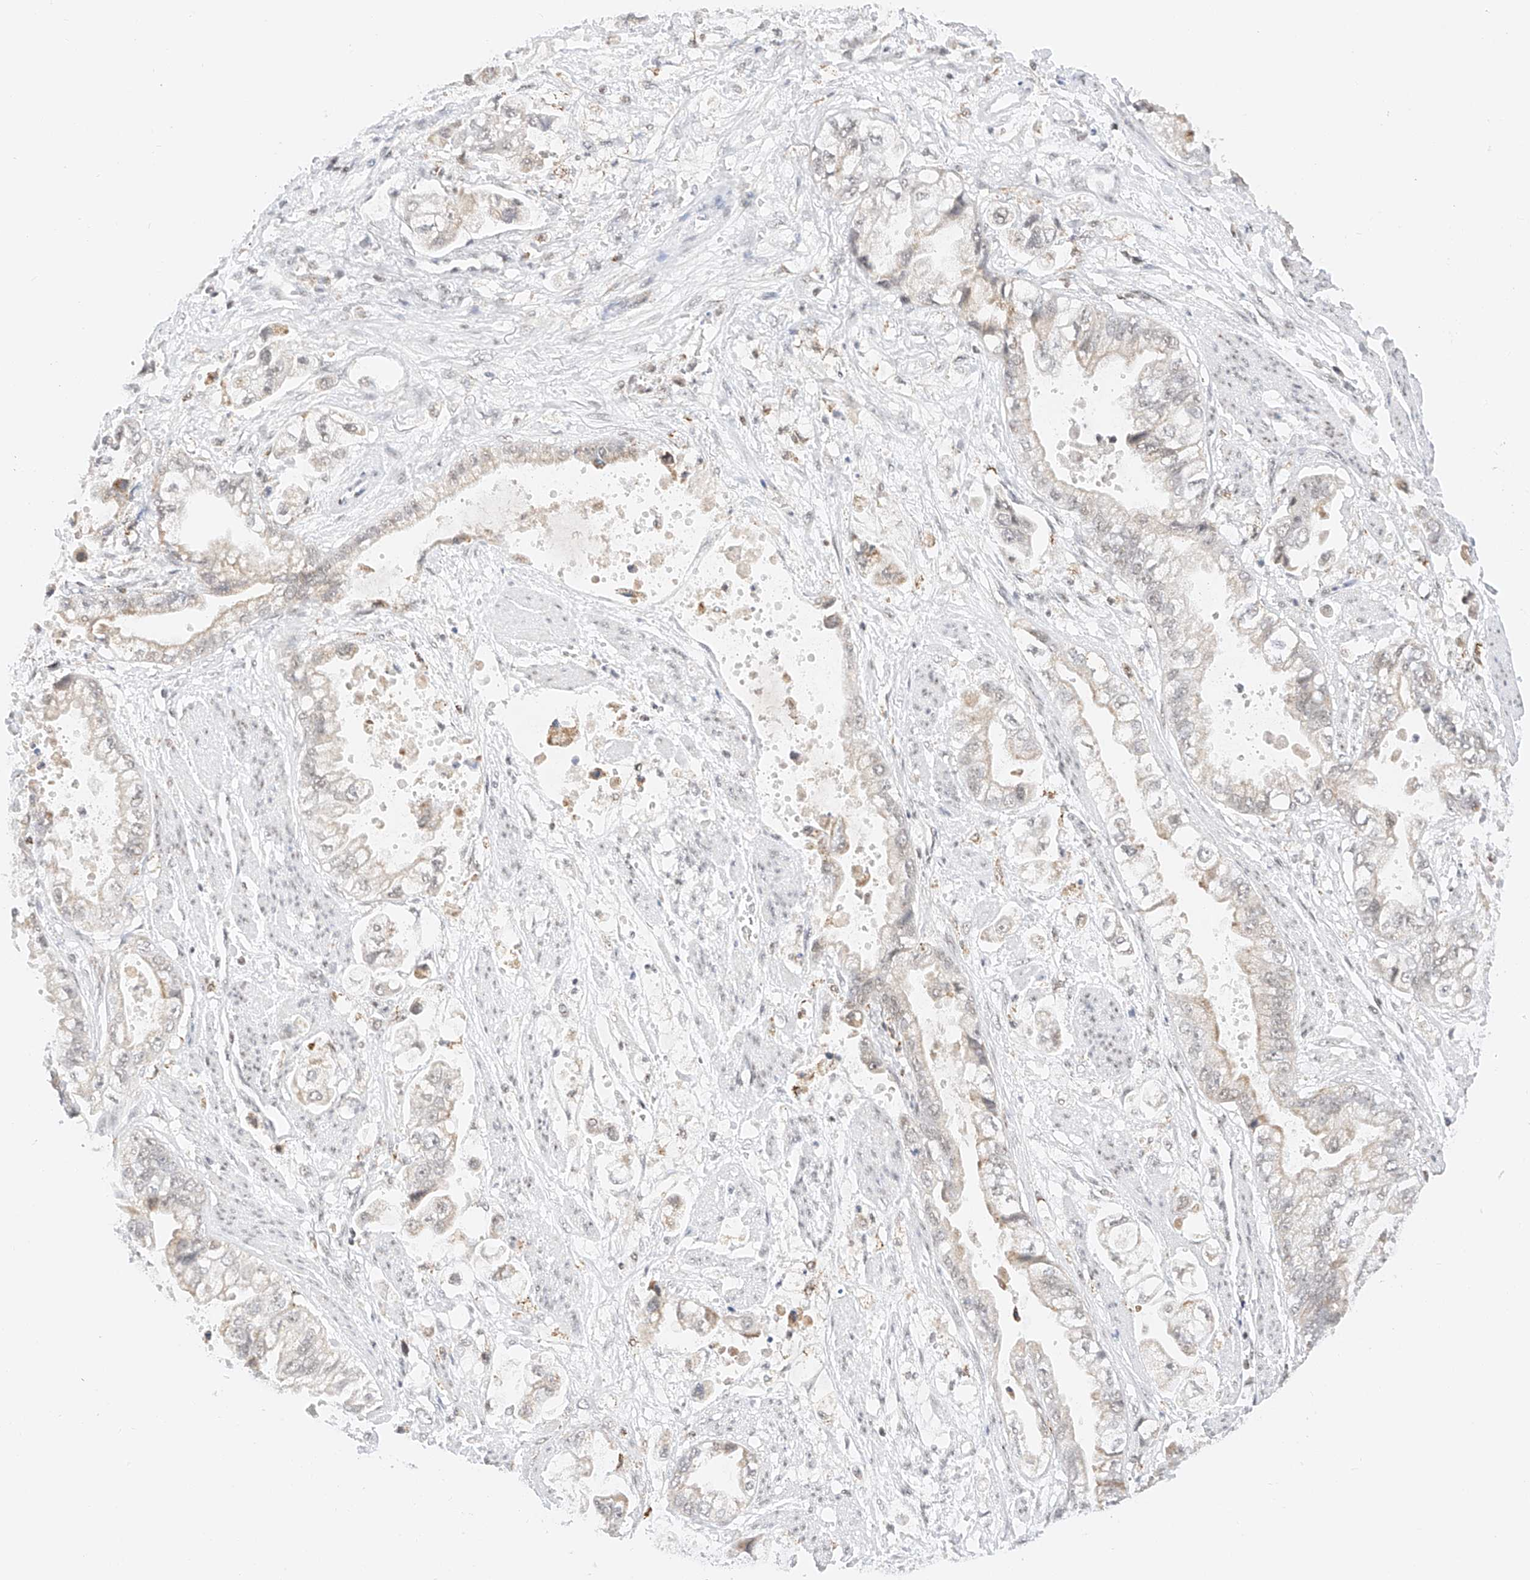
{"staining": {"intensity": "weak", "quantity": "<25%", "location": "cytoplasmic/membranous"}, "tissue": "stomach cancer", "cell_type": "Tumor cells", "image_type": "cancer", "snomed": [{"axis": "morphology", "description": "Adenocarcinoma, NOS"}, {"axis": "topography", "description": "Stomach"}], "caption": "Human stomach cancer (adenocarcinoma) stained for a protein using immunohistochemistry (IHC) displays no expression in tumor cells.", "gene": "NRF1", "patient": {"sex": "male", "age": 62}}